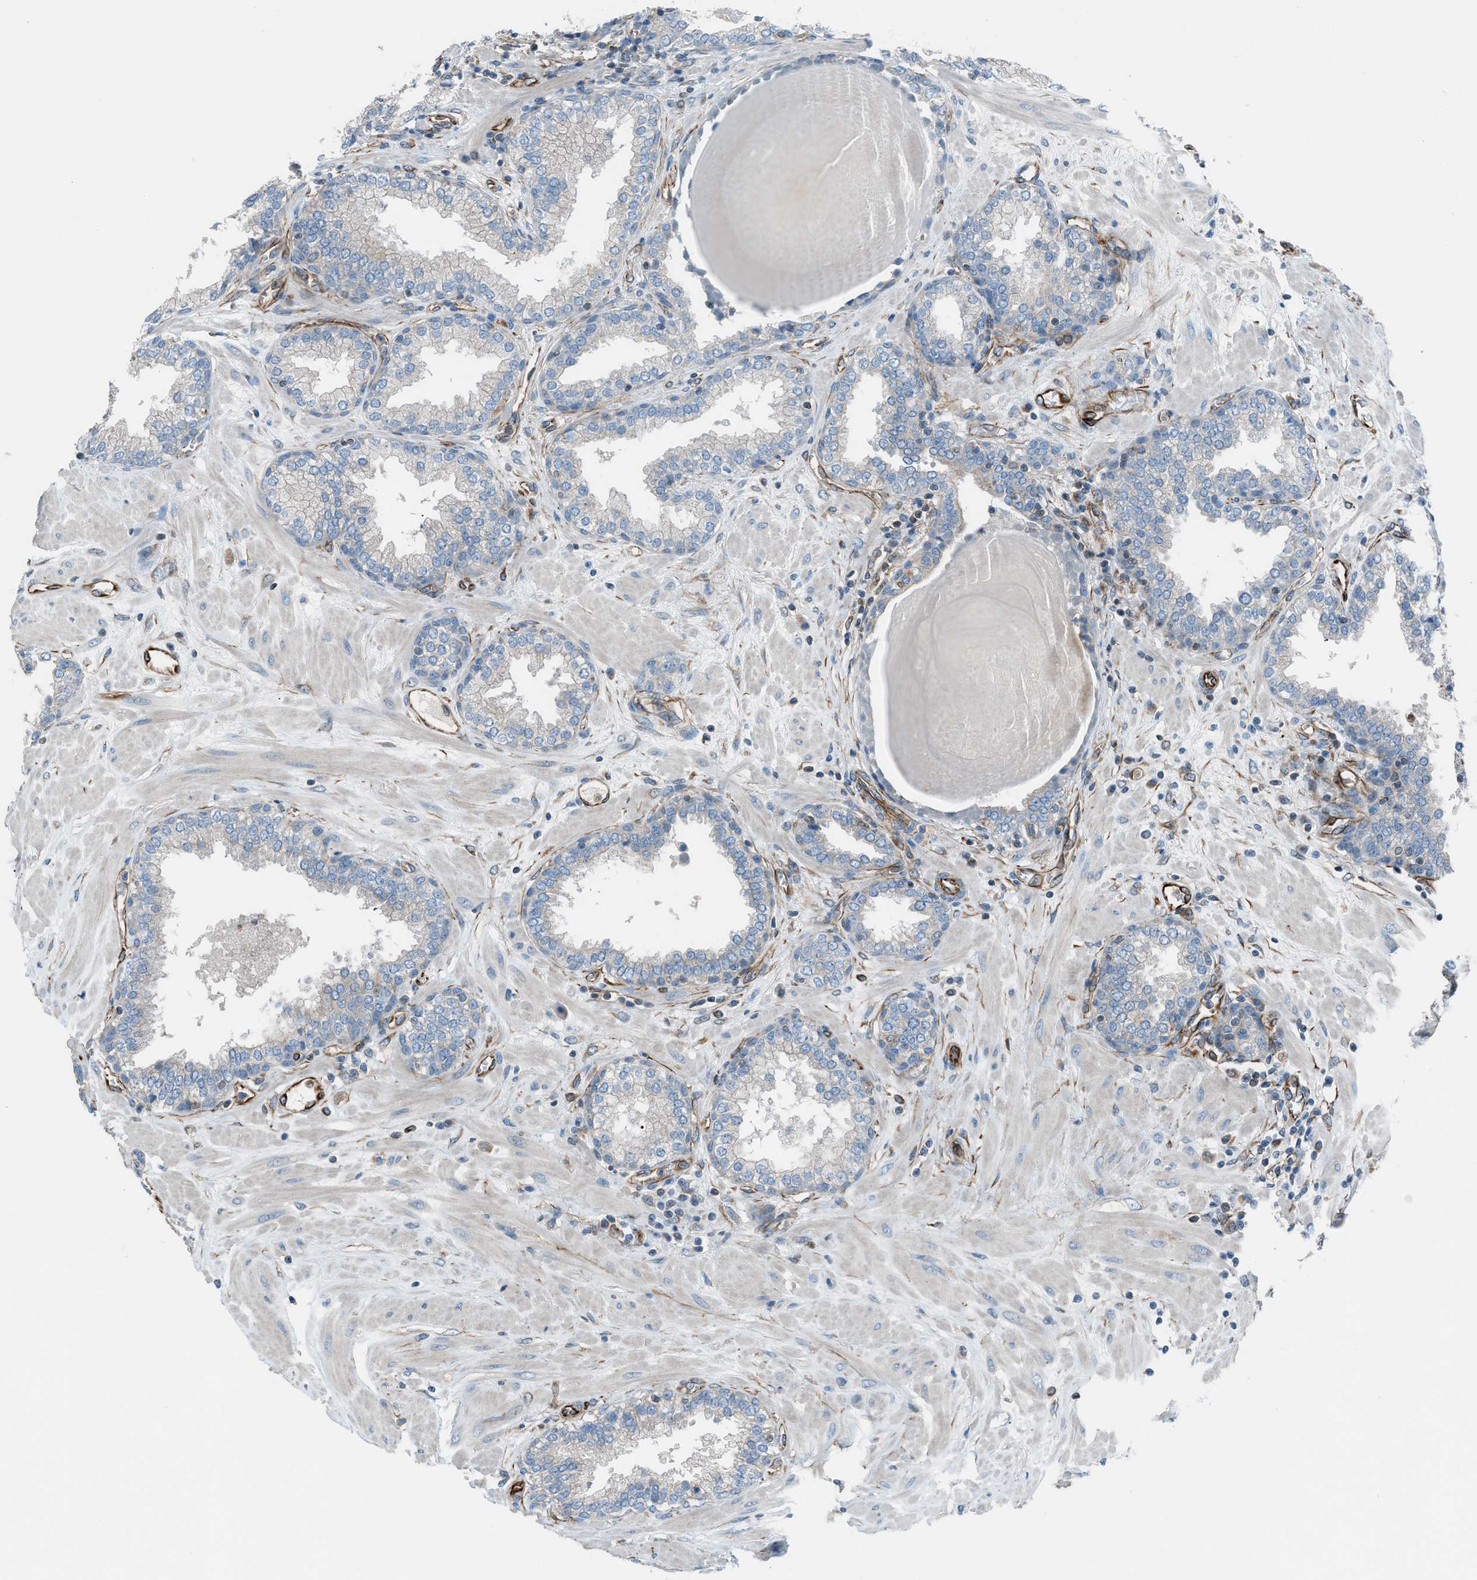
{"staining": {"intensity": "negative", "quantity": "none", "location": "none"}, "tissue": "prostate", "cell_type": "Glandular cells", "image_type": "normal", "snomed": [{"axis": "morphology", "description": "Normal tissue, NOS"}, {"axis": "topography", "description": "Prostate"}], "caption": "DAB (3,3'-diaminobenzidine) immunohistochemical staining of normal human prostate shows no significant expression in glandular cells.", "gene": "CABP7", "patient": {"sex": "male", "age": 51}}